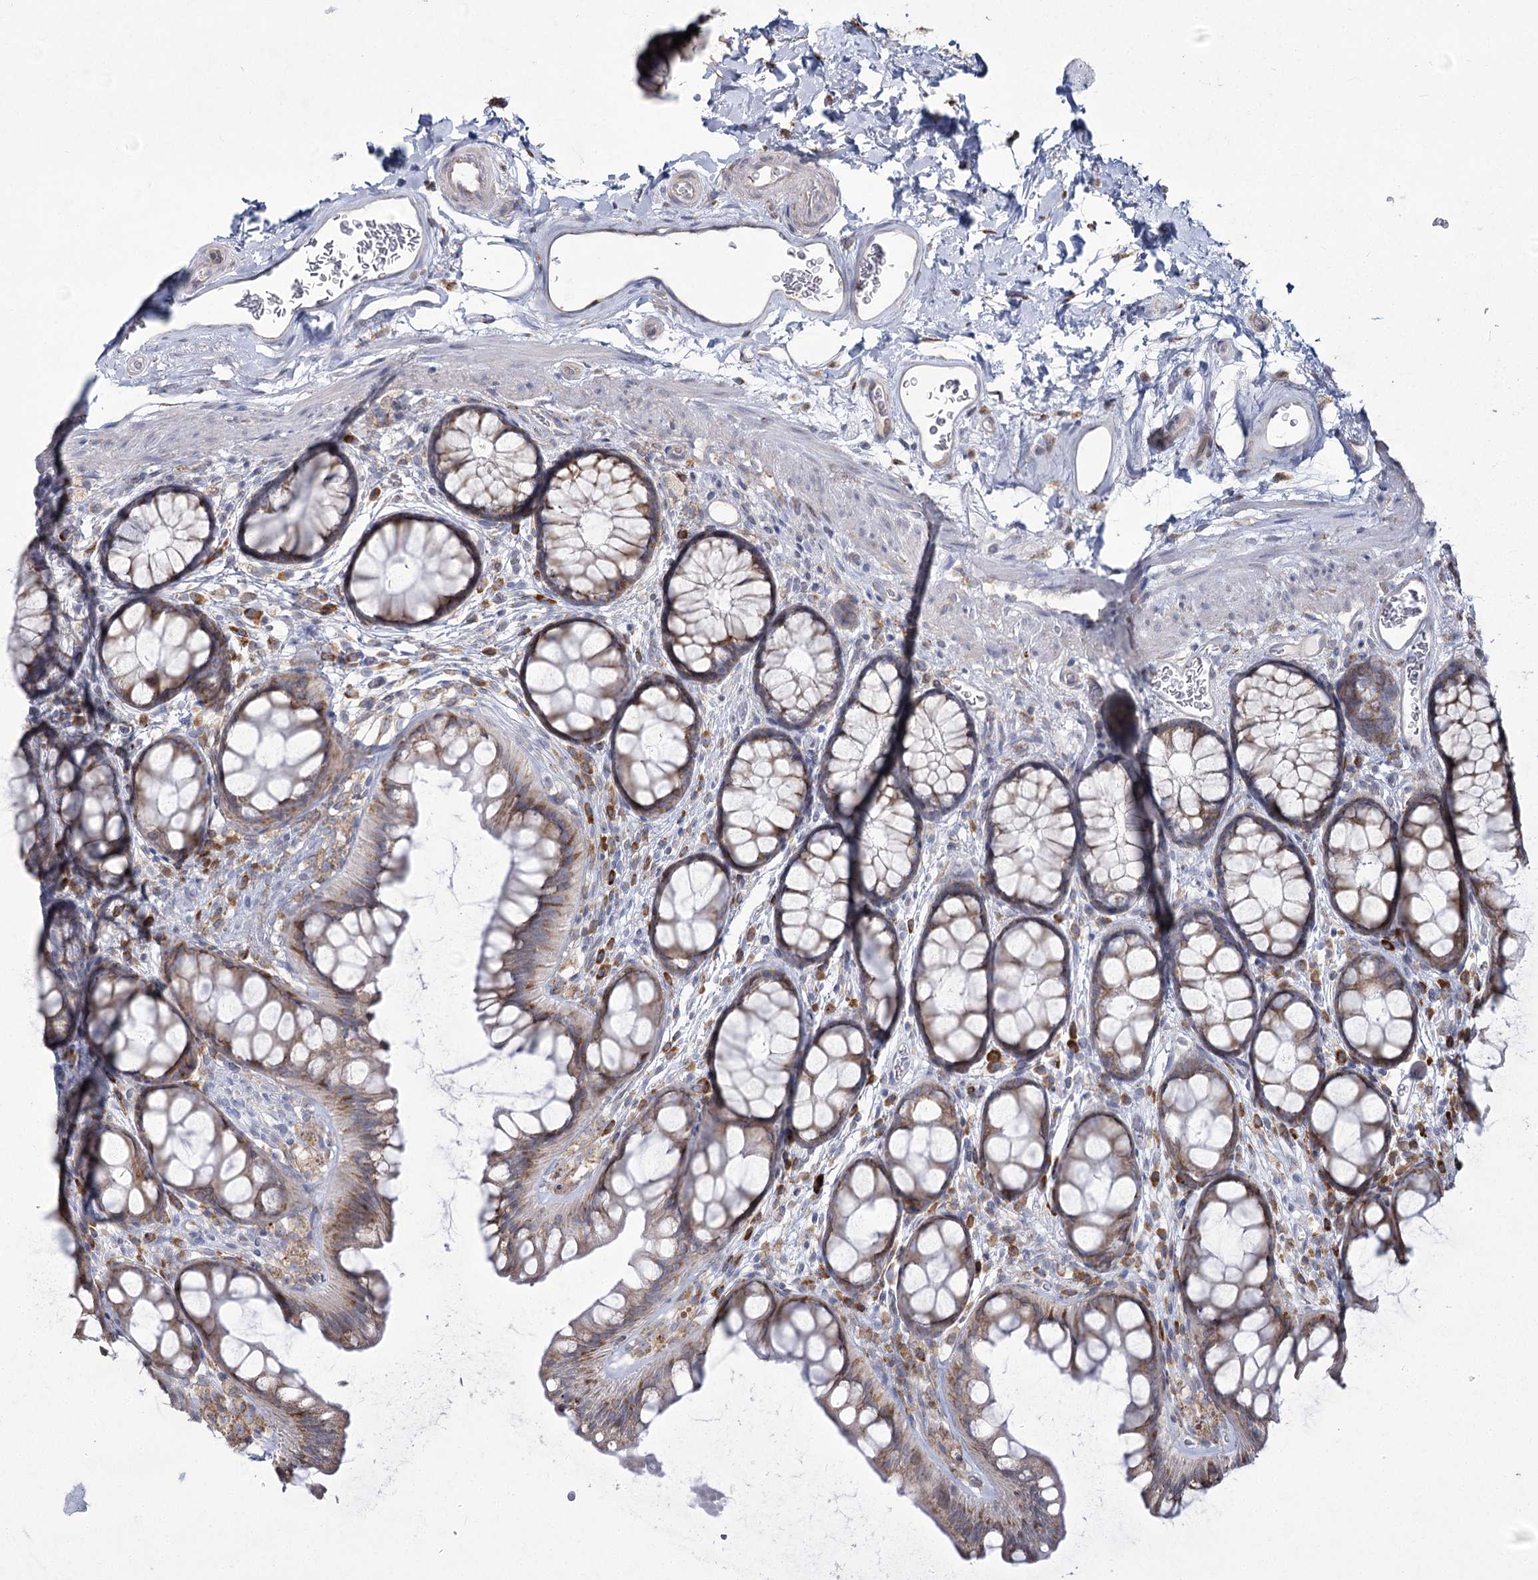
{"staining": {"intensity": "weak", "quantity": "25%-75%", "location": "cytoplasmic/membranous"}, "tissue": "colon", "cell_type": "Endothelial cells", "image_type": "normal", "snomed": [{"axis": "morphology", "description": "Normal tissue, NOS"}, {"axis": "topography", "description": "Colon"}], "caption": "A low amount of weak cytoplasmic/membranous positivity is appreciated in approximately 25%-75% of endothelial cells in unremarkable colon.", "gene": "NHLRC2", "patient": {"sex": "female", "age": 82}}